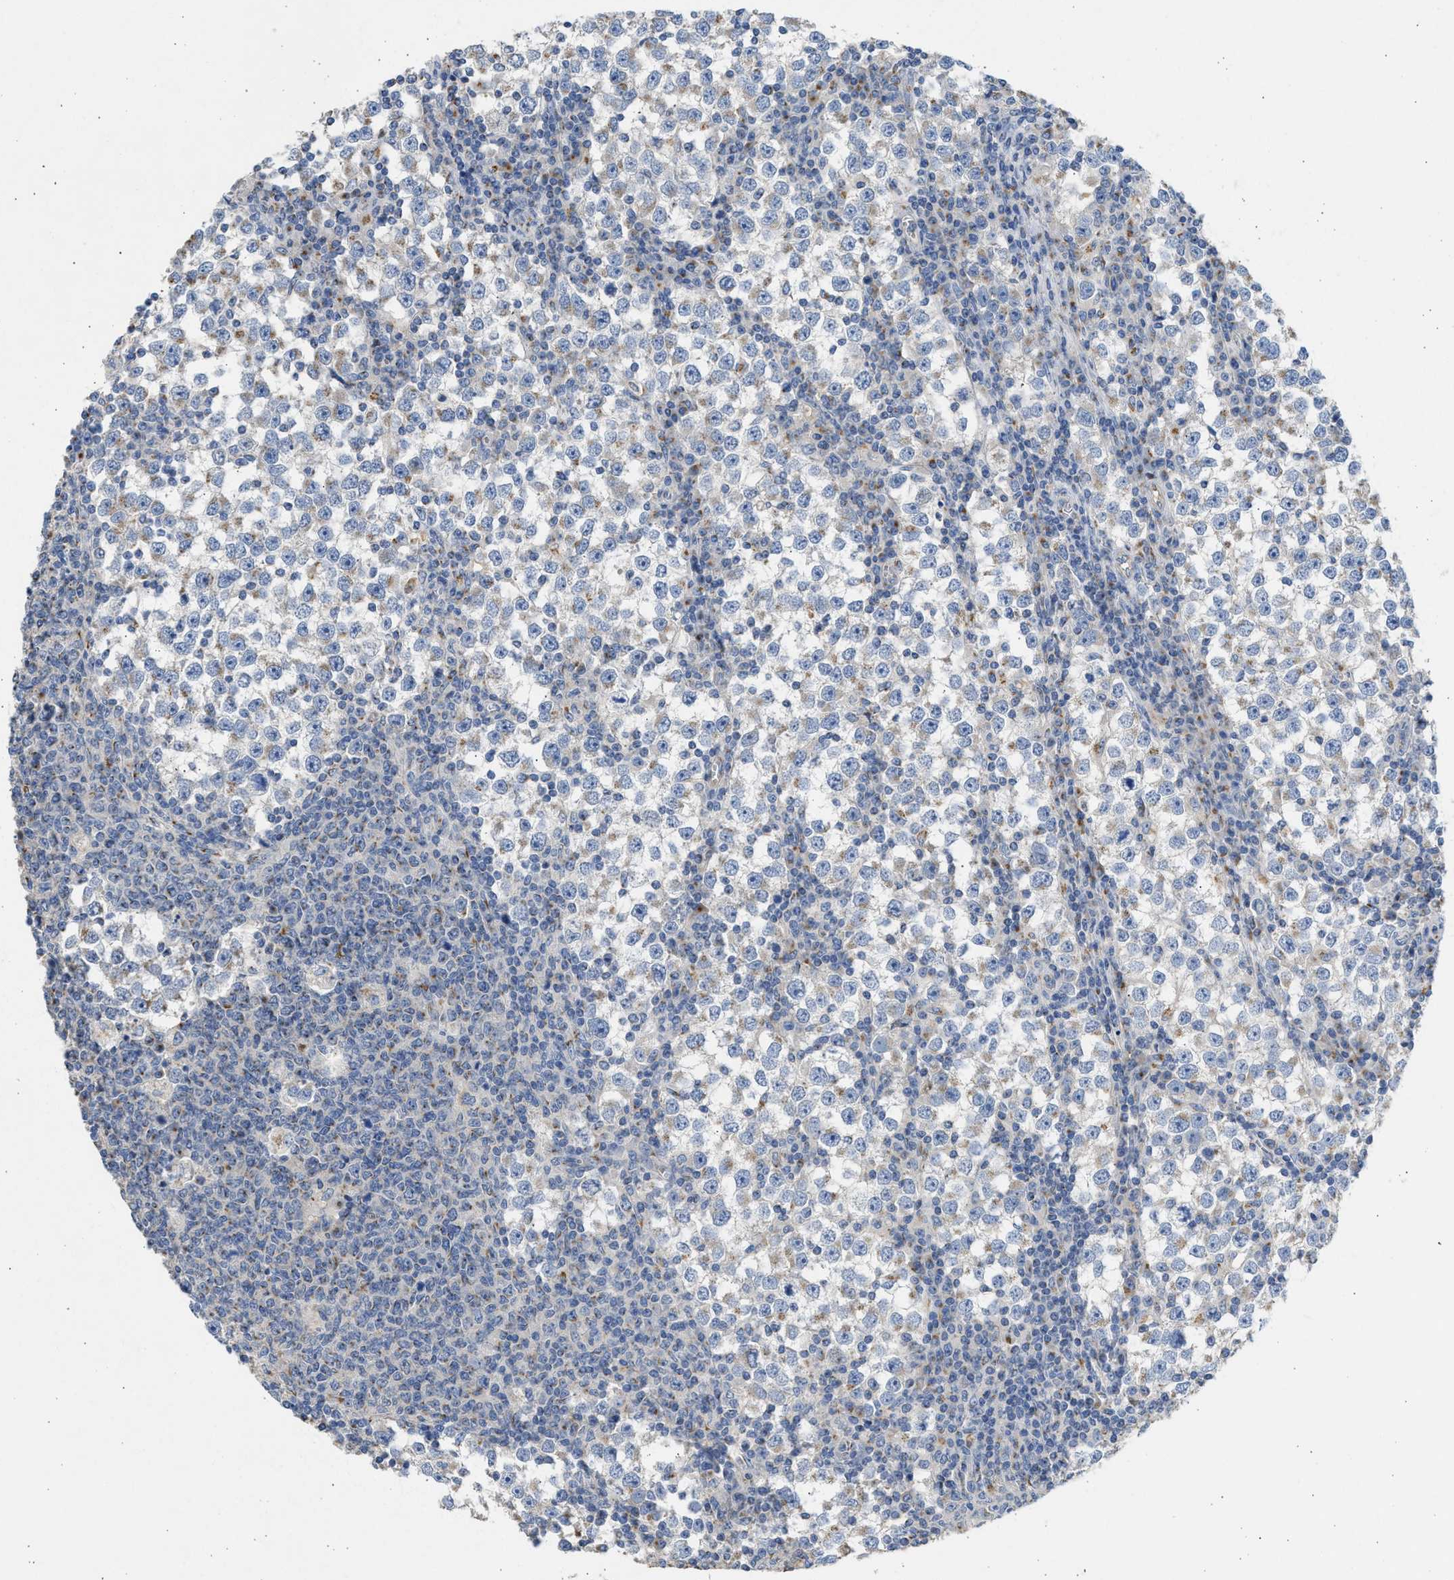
{"staining": {"intensity": "weak", "quantity": "<25%", "location": "cytoplasmic/membranous"}, "tissue": "testis cancer", "cell_type": "Tumor cells", "image_type": "cancer", "snomed": [{"axis": "morphology", "description": "Seminoma, NOS"}, {"axis": "topography", "description": "Testis"}], "caption": "An IHC micrograph of testis cancer (seminoma) is shown. There is no staining in tumor cells of testis cancer (seminoma). (DAB (3,3'-diaminobenzidine) IHC visualized using brightfield microscopy, high magnification).", "gene": "IPO8", "patient": {"sex": "male", "age": 65}}